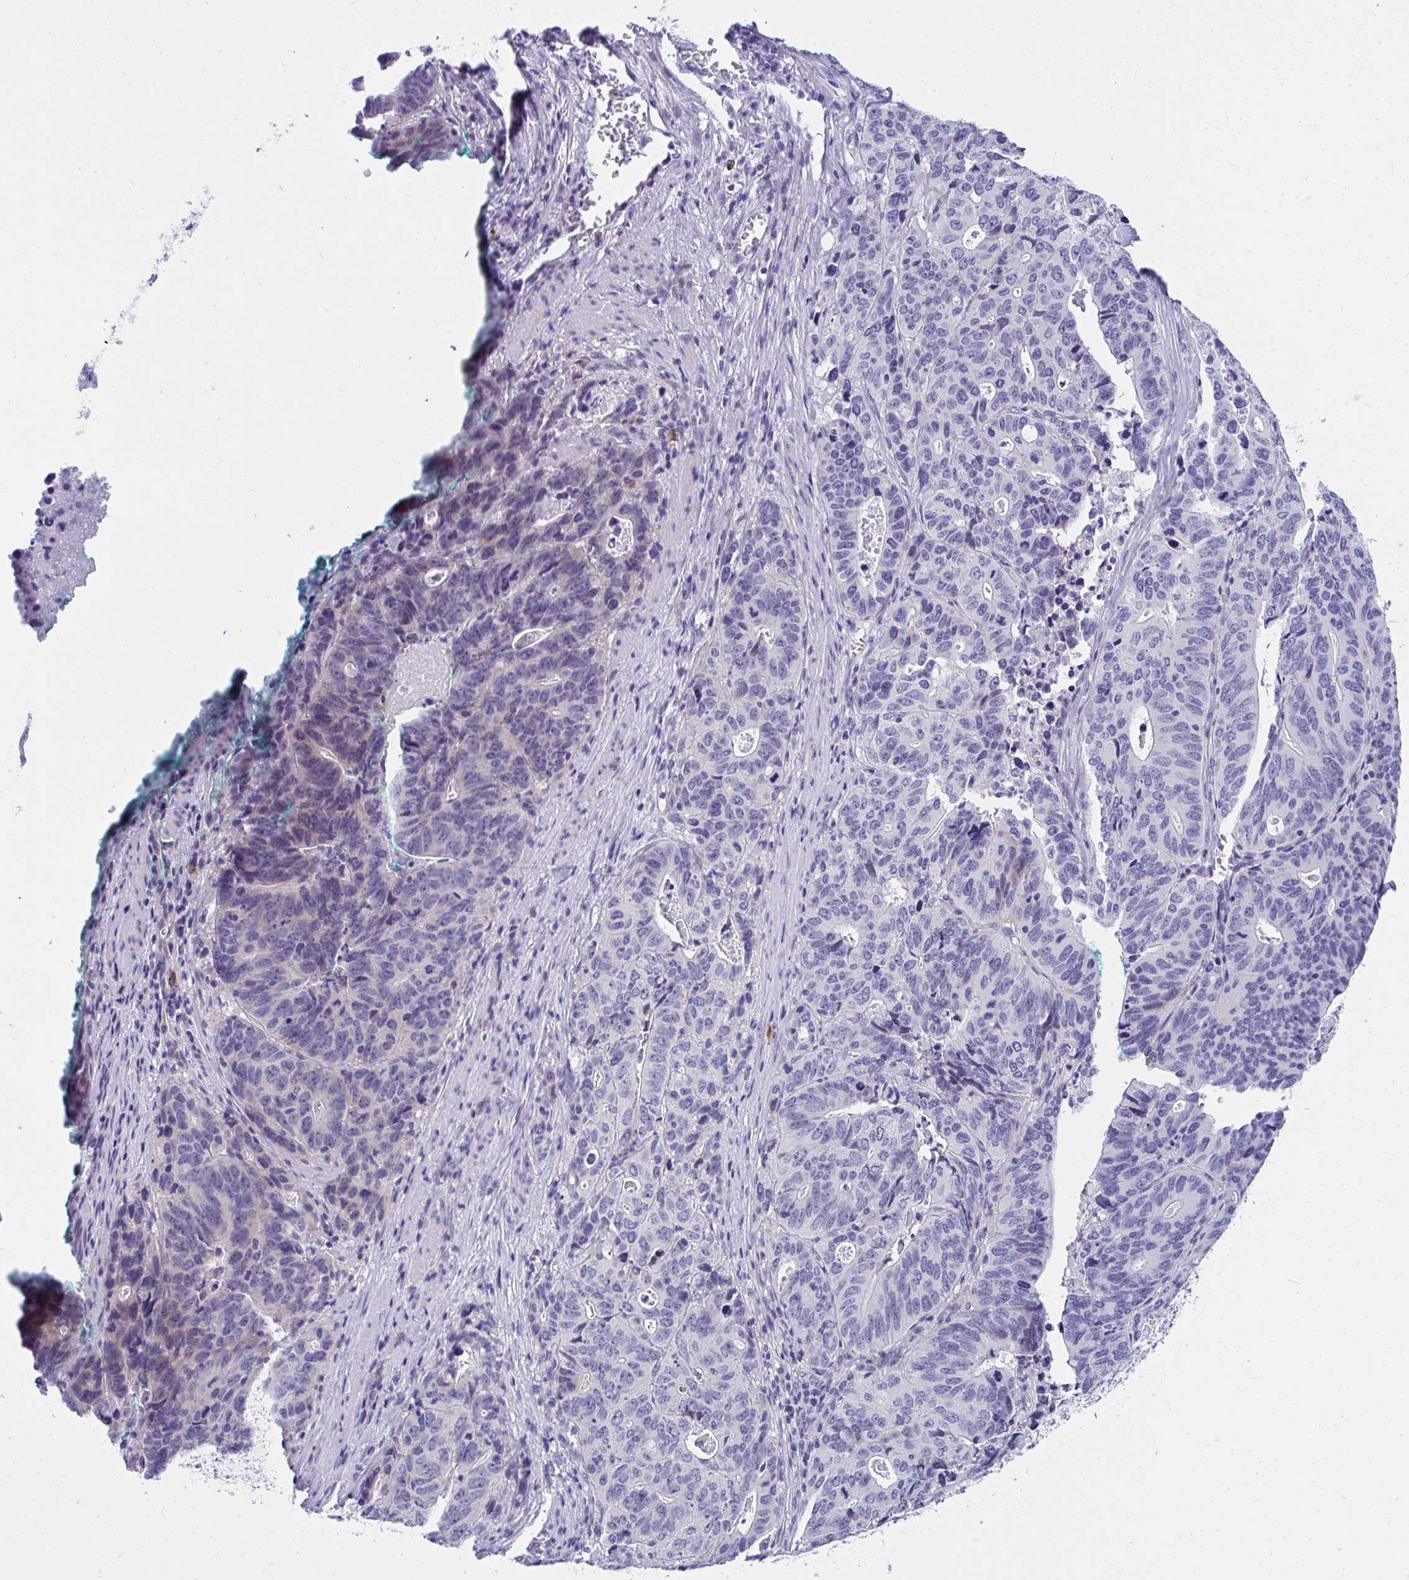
{"staining": {"intensity": "weak", "quantity": "<25%", "location": "cytoplasmic/membranous"}, "tissue": "stomach cancer", "cell_type": "Tumor cells", "image_type": "cancer", "snomed": [{"axis": "morphology", "description": "Adenocarcinoma, NOS"}, {"axis": "topography", "description": "Stomach, upper"}], "caption": "The histopathology image reveals no staining of tumor cells in stomach cancer (adenocarcinoma). Brightfield microscopy of immunohistochemistry (IHC) stained with DAB (3,3'-diaminobenzidine) (brown) and hematoxylin (blue), captured at high magnification.", "gene": "TSBP1", "patient": {"sex": "female", "age": 67}}